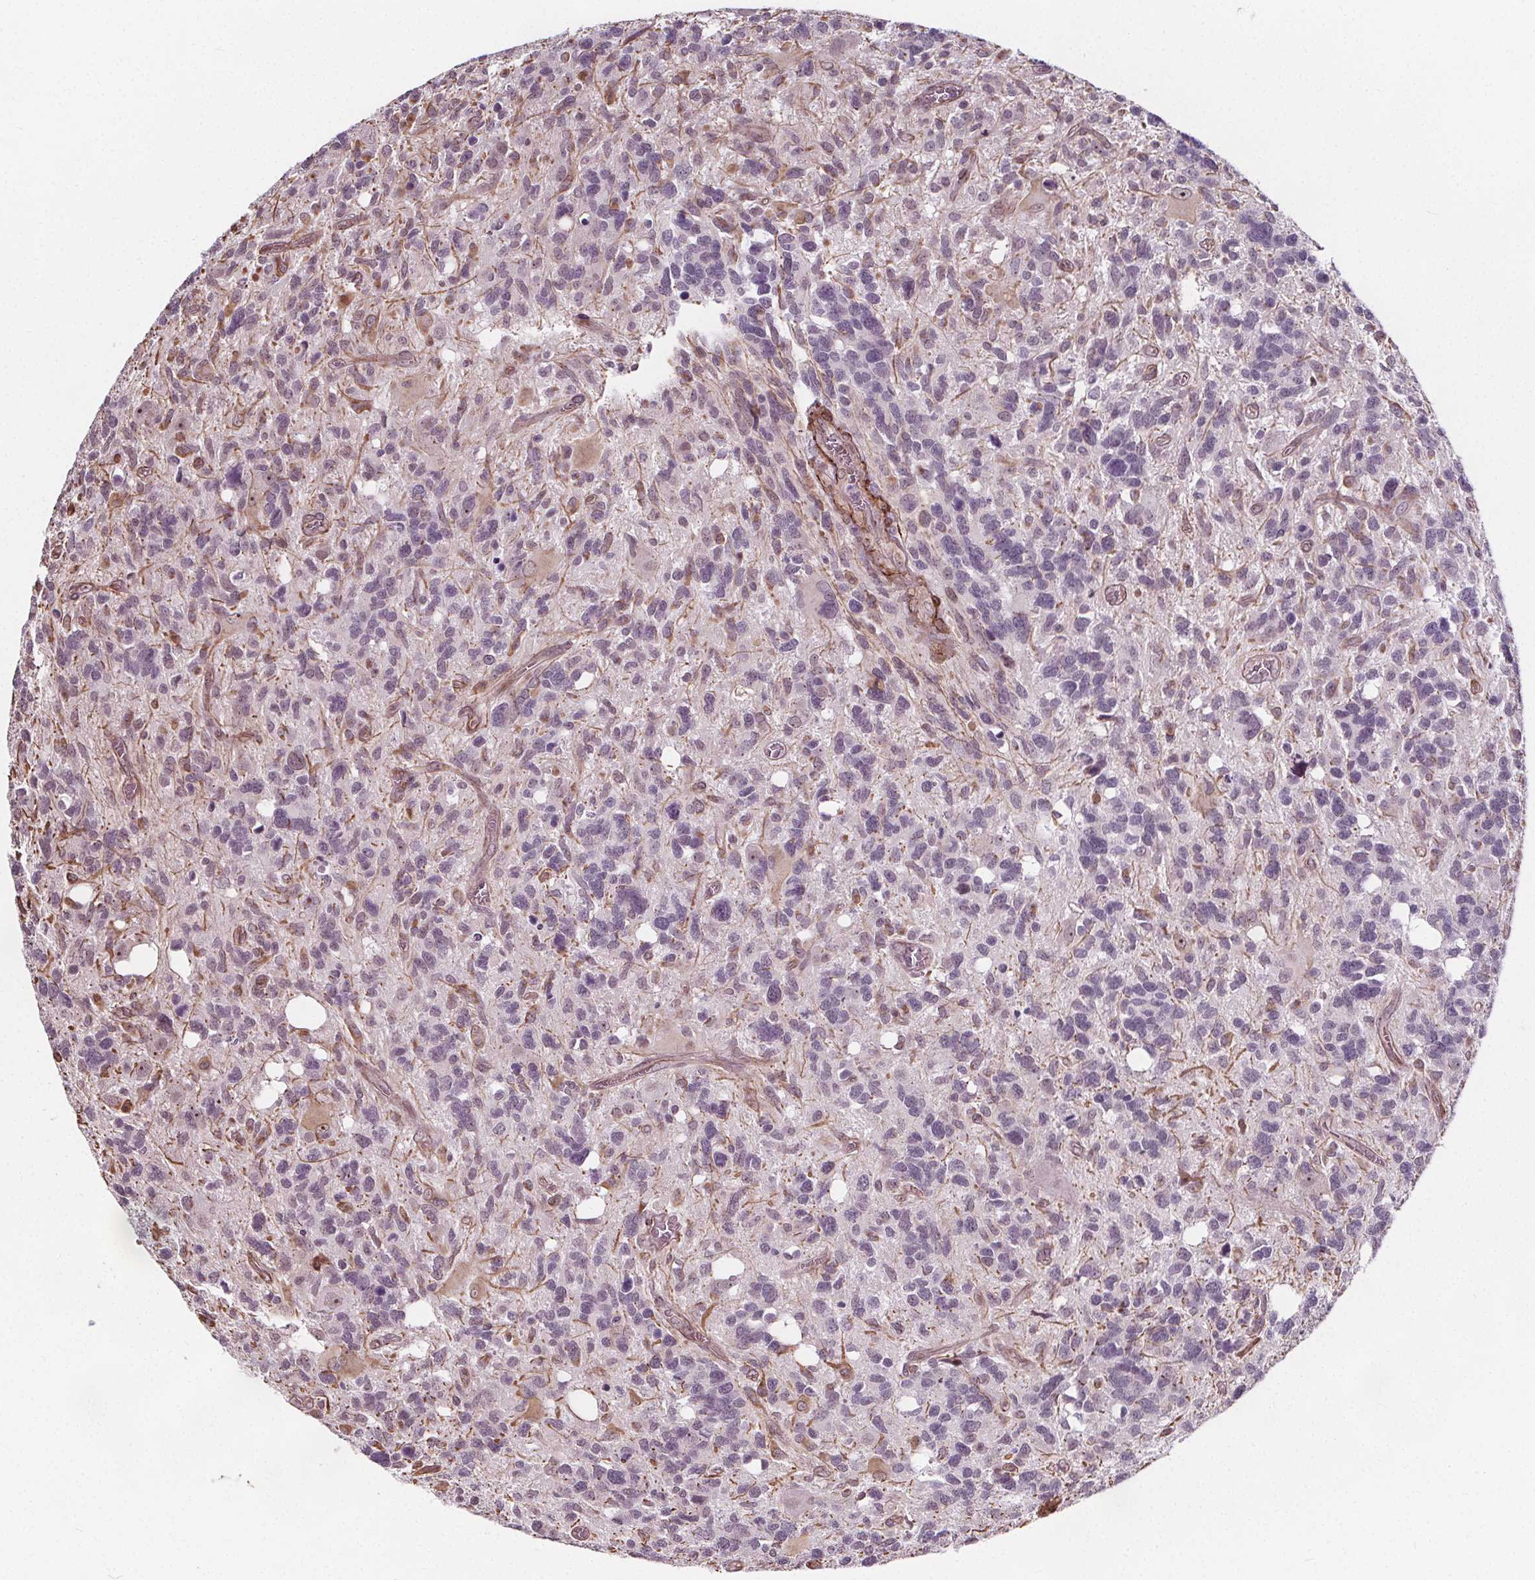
{"staining": {"intensity": "negative", "quantity": "none", "location": "none"}, "tissue": "glioma", "cell_type": "Tumor cells", "image_type": "cancer", "snomed": [{"axis": "morphology", "description": "Glioma, malignant, High grade"}, {"axis": "topography", "description": "Brain"}], "caption": "IHC micrograph of neoplastic tissue: glioma stained with DAB (3,3'-diaminobenzidine) exhibits no significant protein positivity in tumor cells.", "gene": "HAS1", "patient": {"sex": "male", "age": 49}}